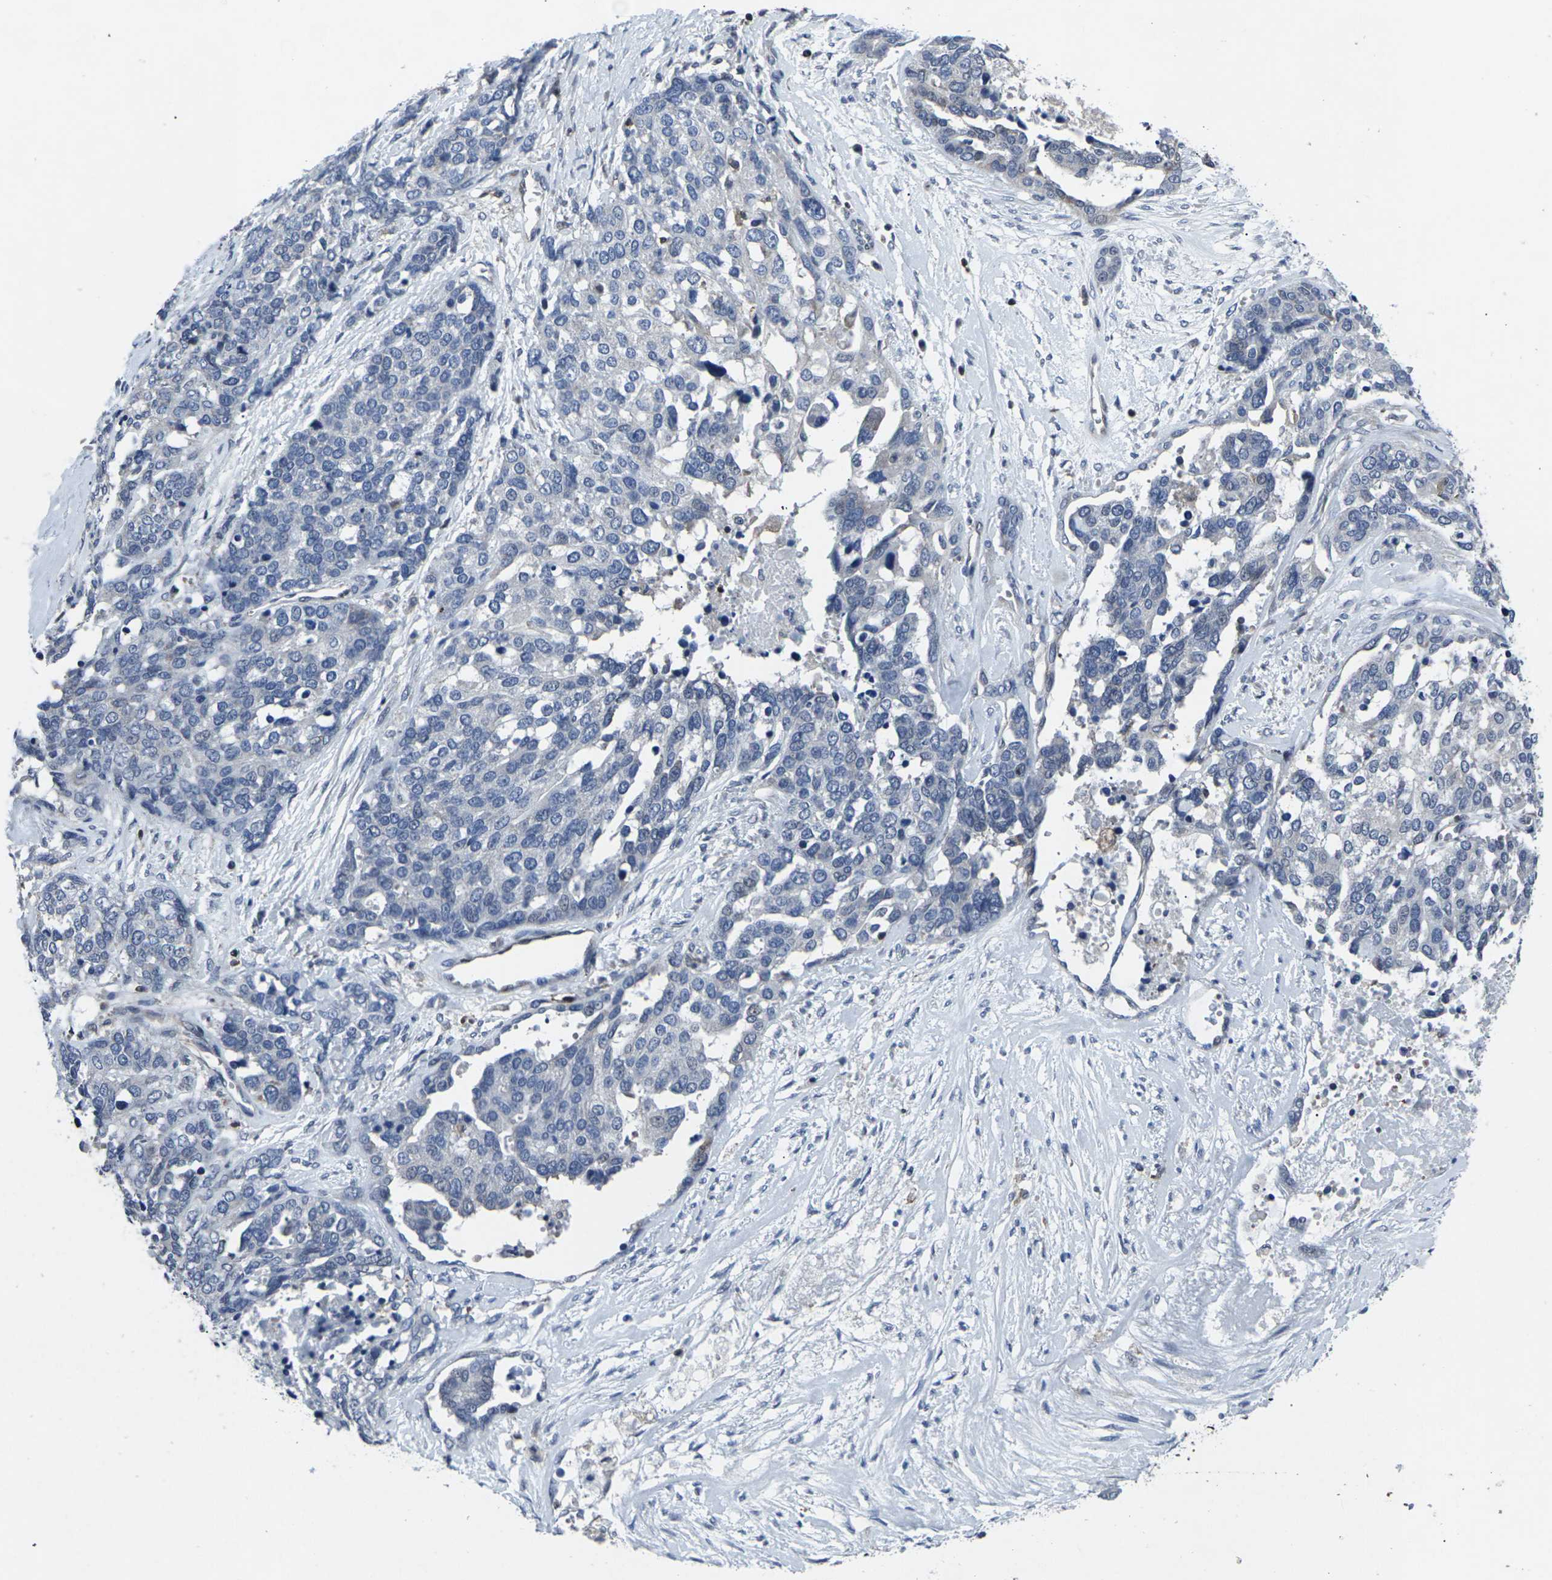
{"staining": {"intensity": "negative", "quantity": "none", "location": "none"}, "tissue": "ovarian cancer", "cell_type": "Tumor cells", "image_type": "cancer", "snomed": [{"axis": "morphology", "description": "Cystadenocarcinoma, serous, NOS"}, {"axis": "topography", "description": "Ovary"}], "caption": "Human serous cystadenocarcinoma (ovarian) stained for a protein using immunohistochemistry (IHC) reveals no staining in tumor cells.", "gene": "STAT4", "patient": {"sex": "female", "age": 44}}